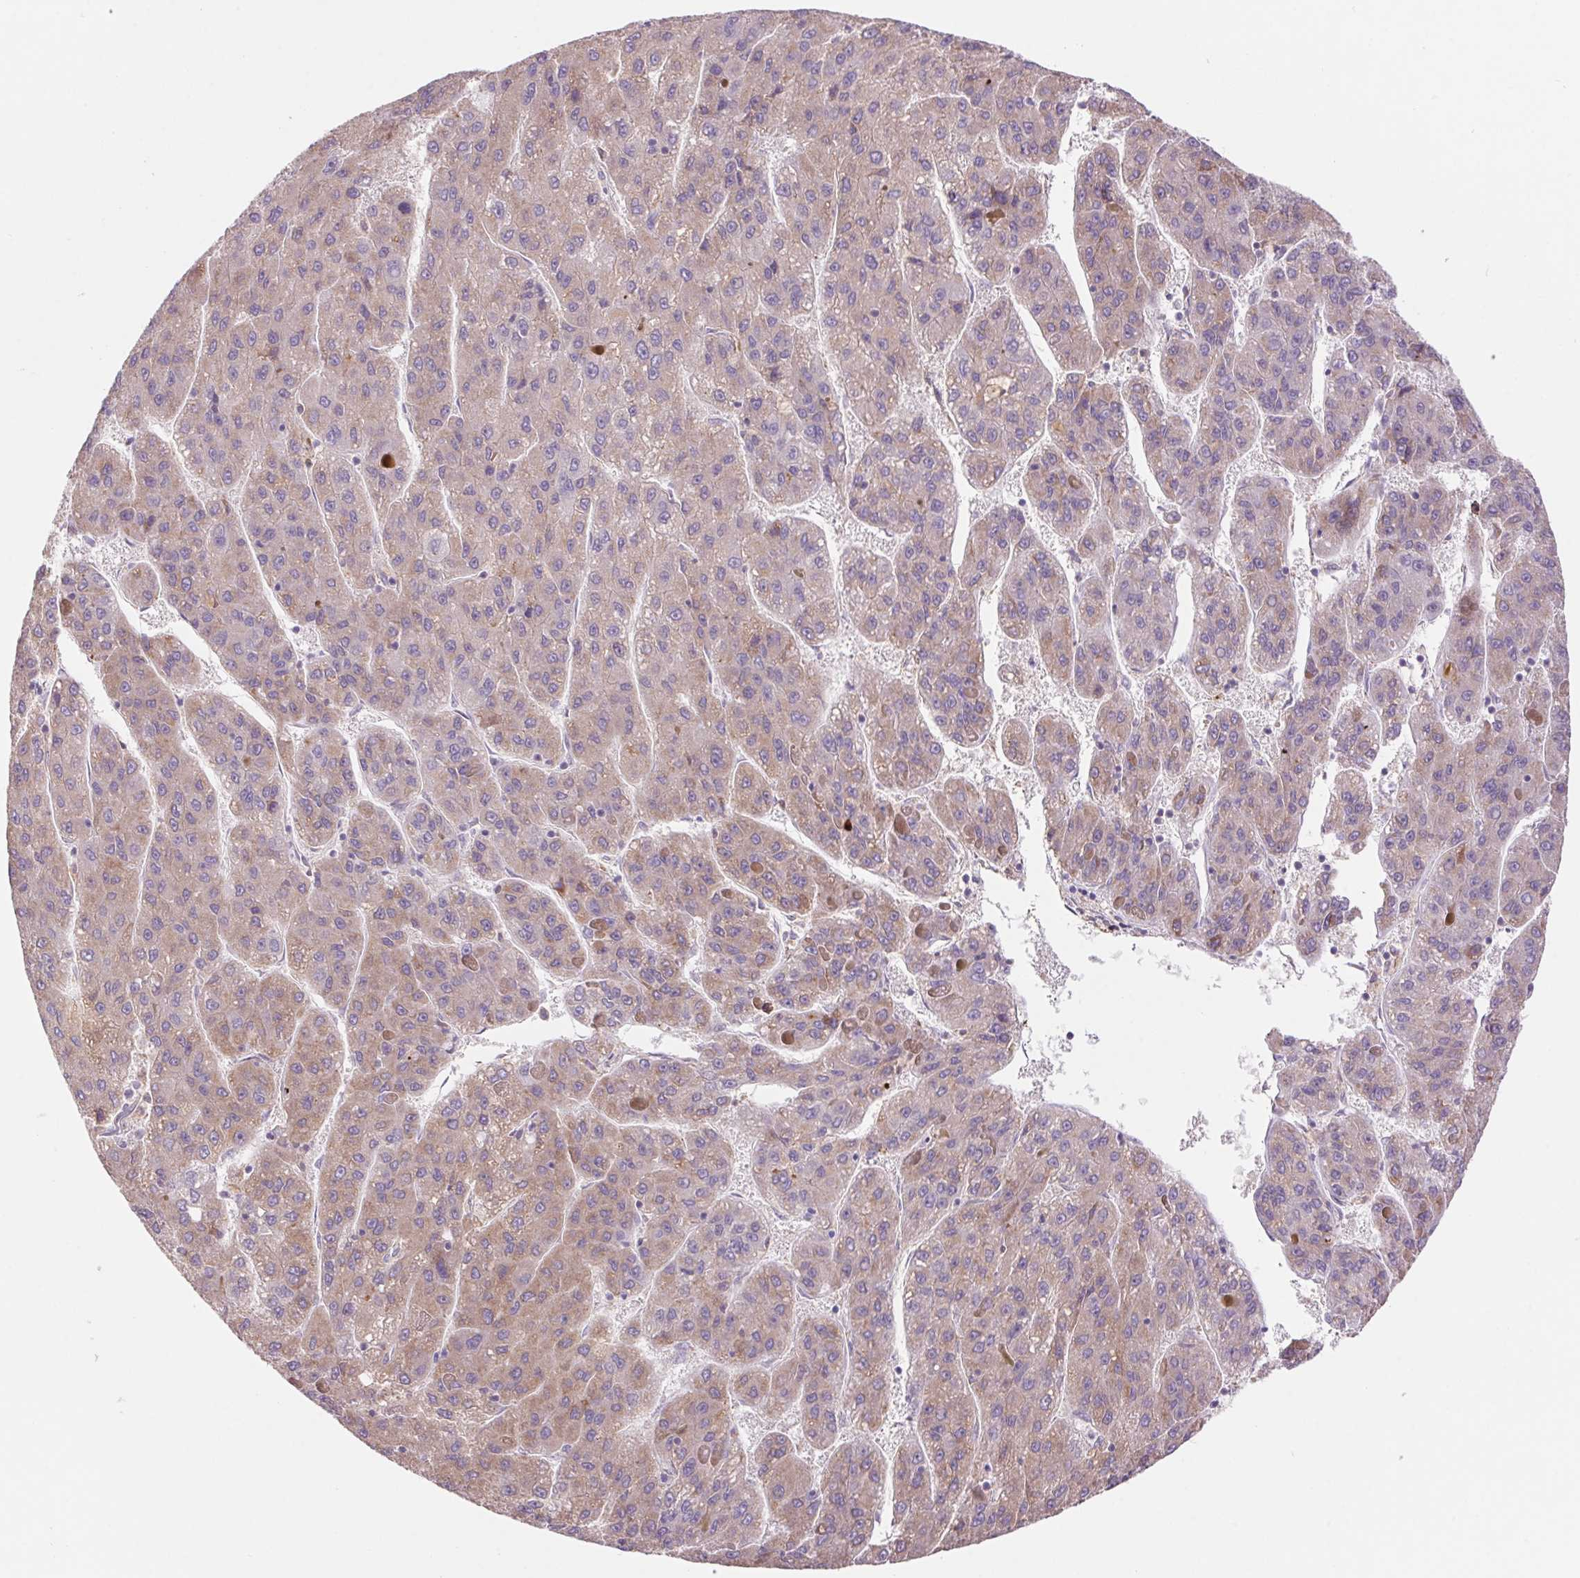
{"staining": {"intensity": "weak", "quantity": ">75%", "location": "cytoplasmic/membranous"}, "tissue": "liver cancer", "cell_type": "Tumor cells", "image_type": "cancer", "snomed": [{"axis": "morphology", "description": "Carcinoma, Hepatocellular, NOS"}, {"axis": "topography", "description": "Liver"}], "caption": "Immunohistochemistry histopathology image of neoplastic tissue: hepatocellular carcinoma (liver) stained using immunohistochemistry exhibits low levels of weak protein expression localized specifically in the cytoplasmic/membranous of tumor cells, appearing as a cytoplasmic/membranous brown color.", "gene": "KLHL20", "patient": {"sex": "female", "age": 82}}